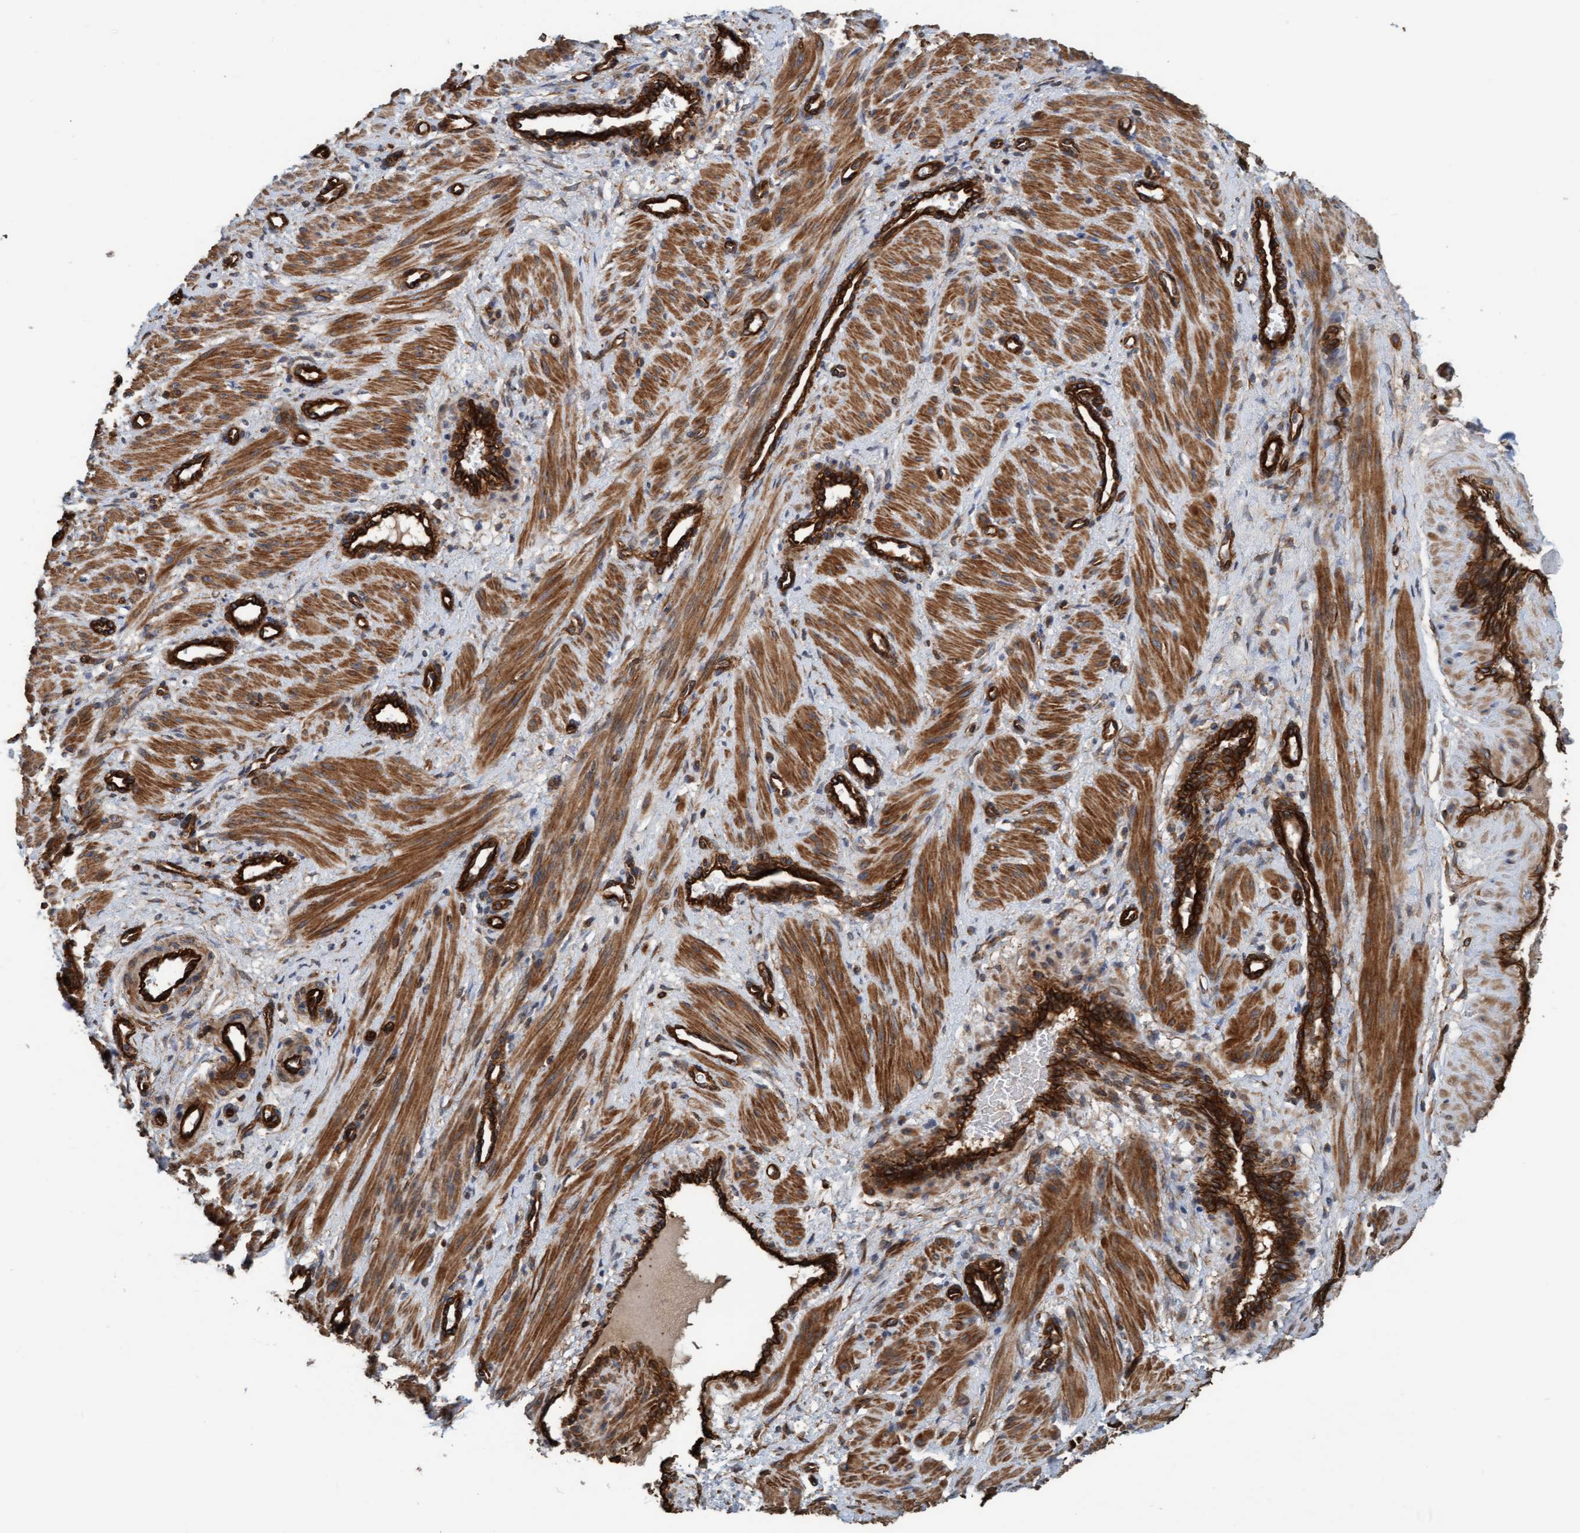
{"staining": {"intensity": "moderate", "quantity": ">75%", "location": "cytoplasmic/membranous"}, "tissue": "smooth muscle", "cell_type": "Smooth muscle cells", "image_type": "normal", "snomed": [{"axis": "morphology", "description": "Normal tissue, NOS"}, {"axis": "topography", "description": "Endometrium"}], "caption": "High-power microscopy captured an IHC image of normal smooth muscle, revealing moderate cytoplasmic/membranous expression in approximately >75% of smooth muscle cells. The staining was performed using DAB to visualize the protein expression in brown, while the nuclei were stained in blue with hematoxylin (Magnification: 20x).", "gene": "STXBP4", "patient": {"sex": "female", "age": 33}}